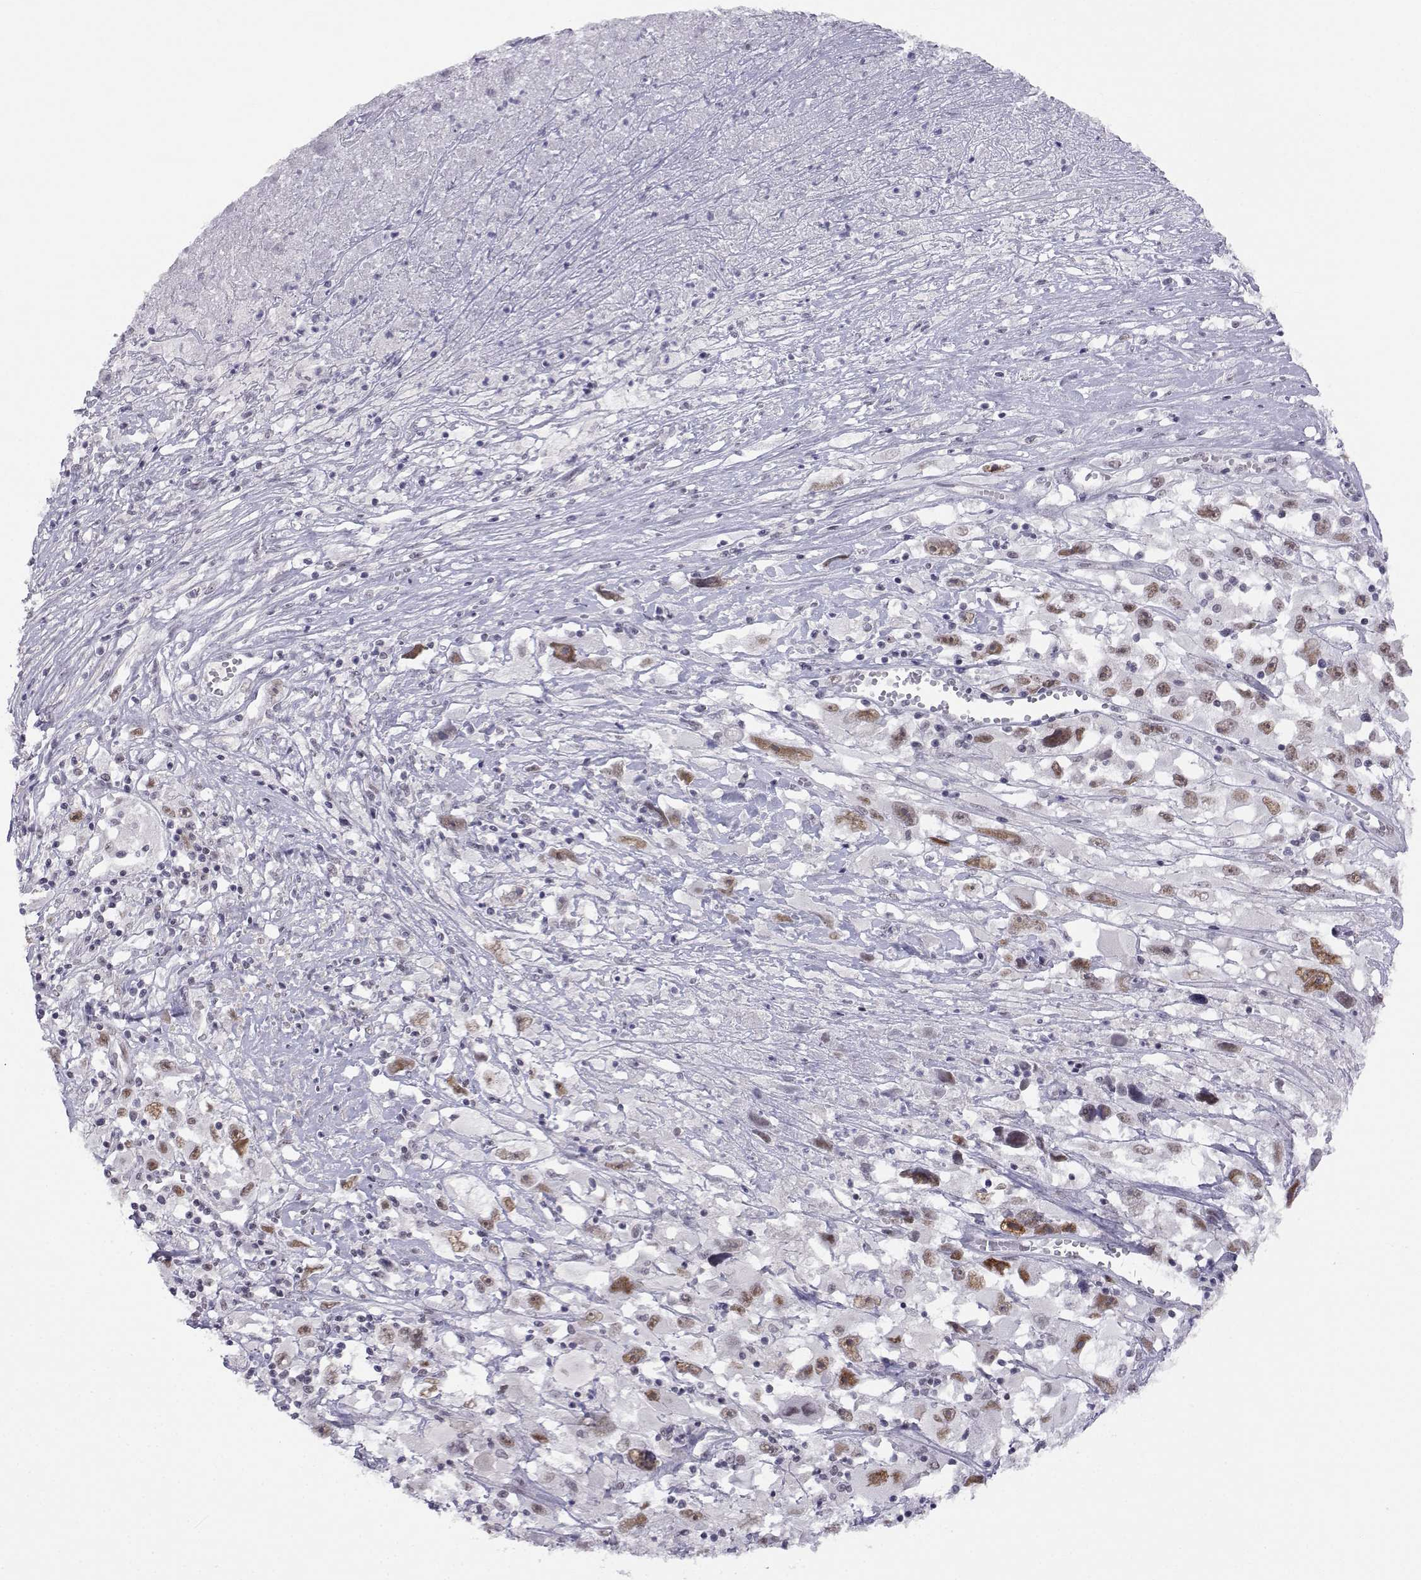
{"staining": {"intensity": "moderate", "quantity": ">75%", "location": "nuclear"}, "tissue": "melanoma", "cell_type": "Tumor cells", "image_type": "cancer", "snomed": [{"axis": "morphology", "description": "Malignant melanoma, Metastatic site"}, {"axis": "topography", "description": "Soft tissue"}], "caption": "Immunohistochemical staining of malignant melanoma (metastatic site) exhibits medium levels of moderate nuclear protein expression in approximately >75% of tumor cells.", "gene": "MED26", "patient": {"sex": "male", "age": 50}}